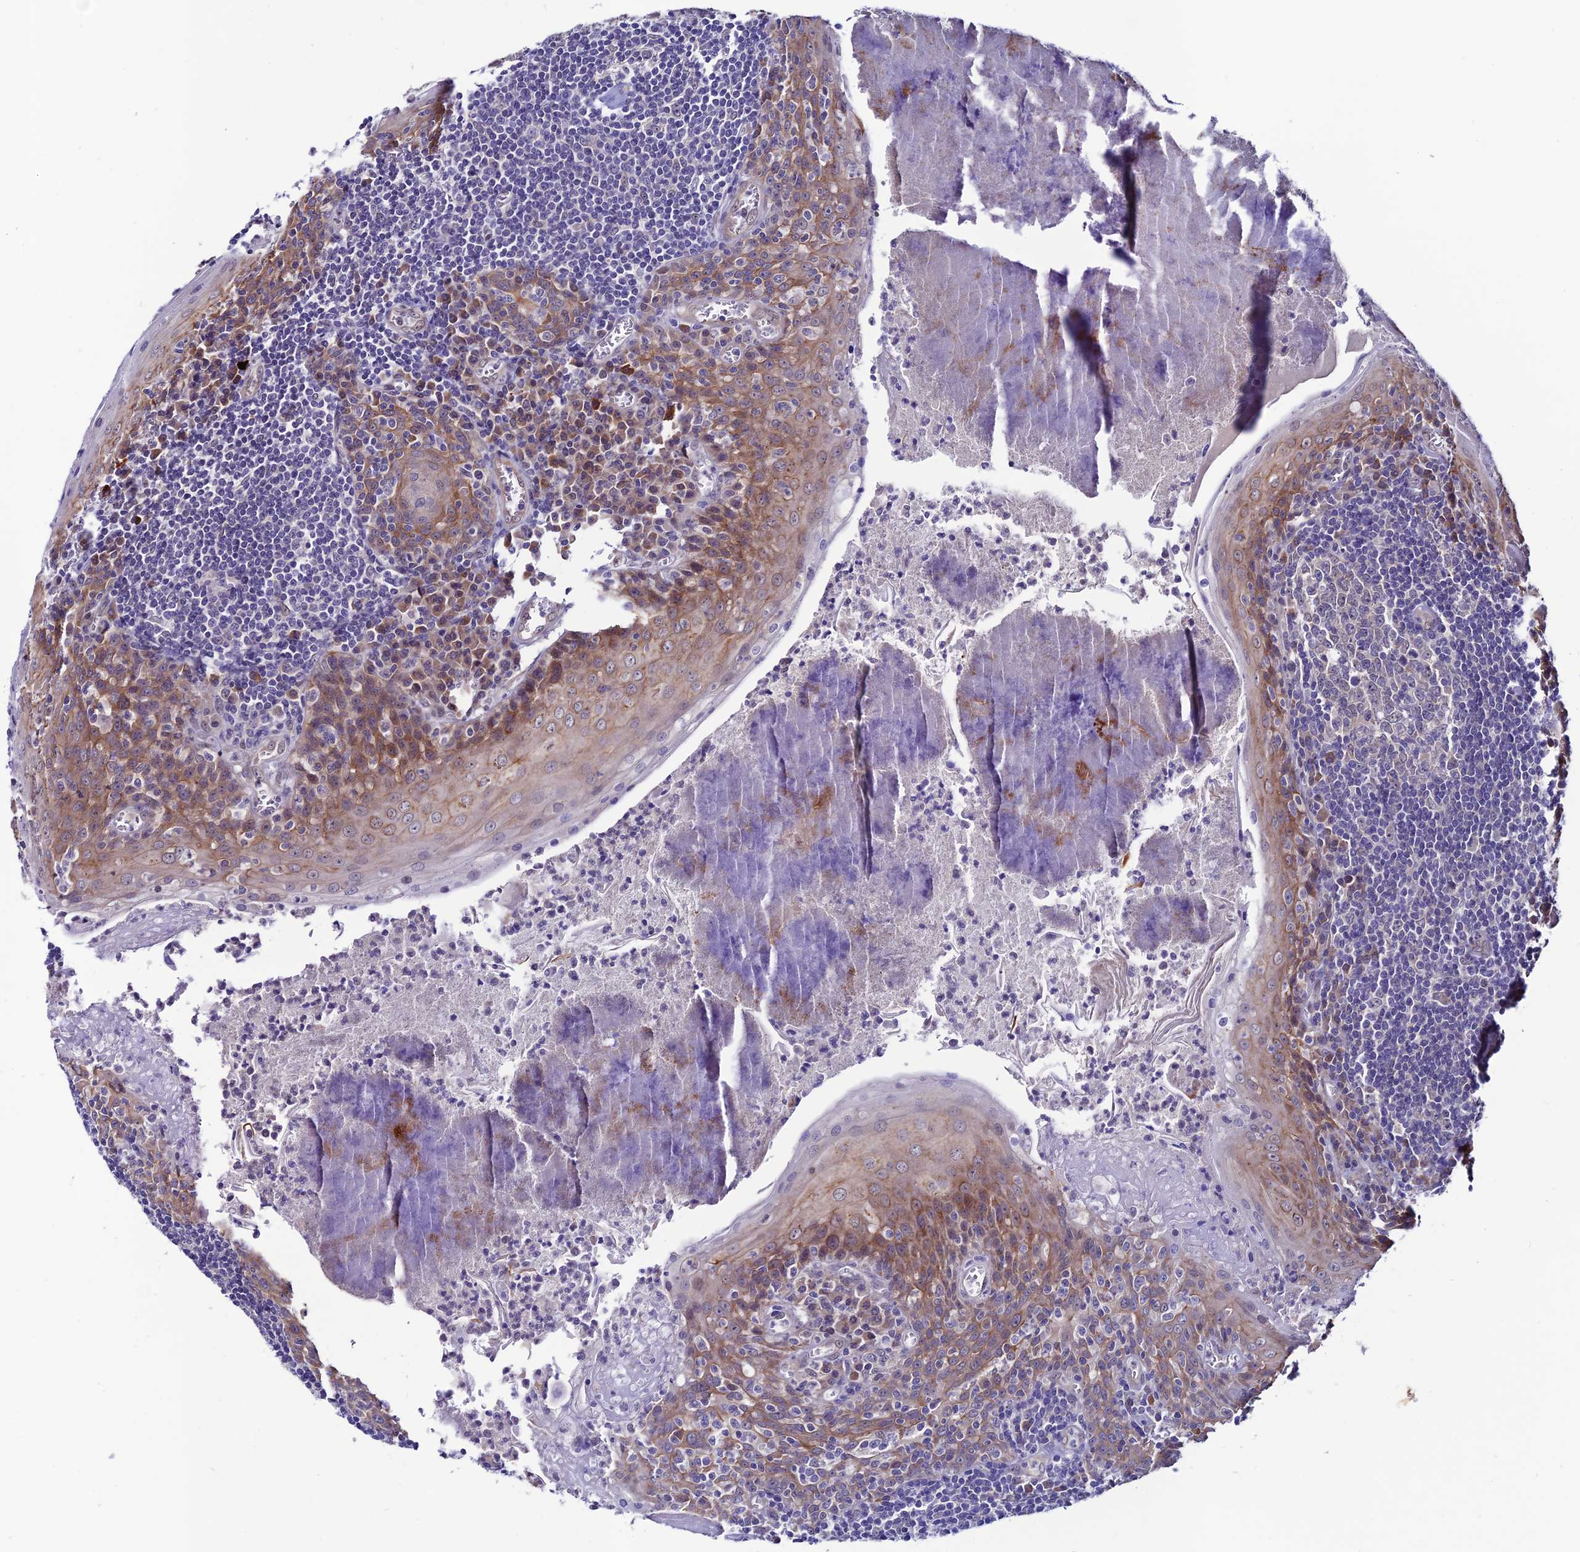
{"staining": {"intensity": "weak", "quantity": "<25%", "location": "cytoplasmic/membranous"}, "tissue": "tonsil", "cell_type": "Germinal center cells", "image_type": "normal", "snomed": [{"axis": "morphology", "description": "Normal tissue, NOS"}, {"axis": "topography", "description": "Tonsil"}], "caption": "This is a micrograph of immunohistochemistry staining of benign tonsil, which shows no staining in germinal center cells.", "gene": "FZD8", "patient": {"sex": "male", "age": 27}}